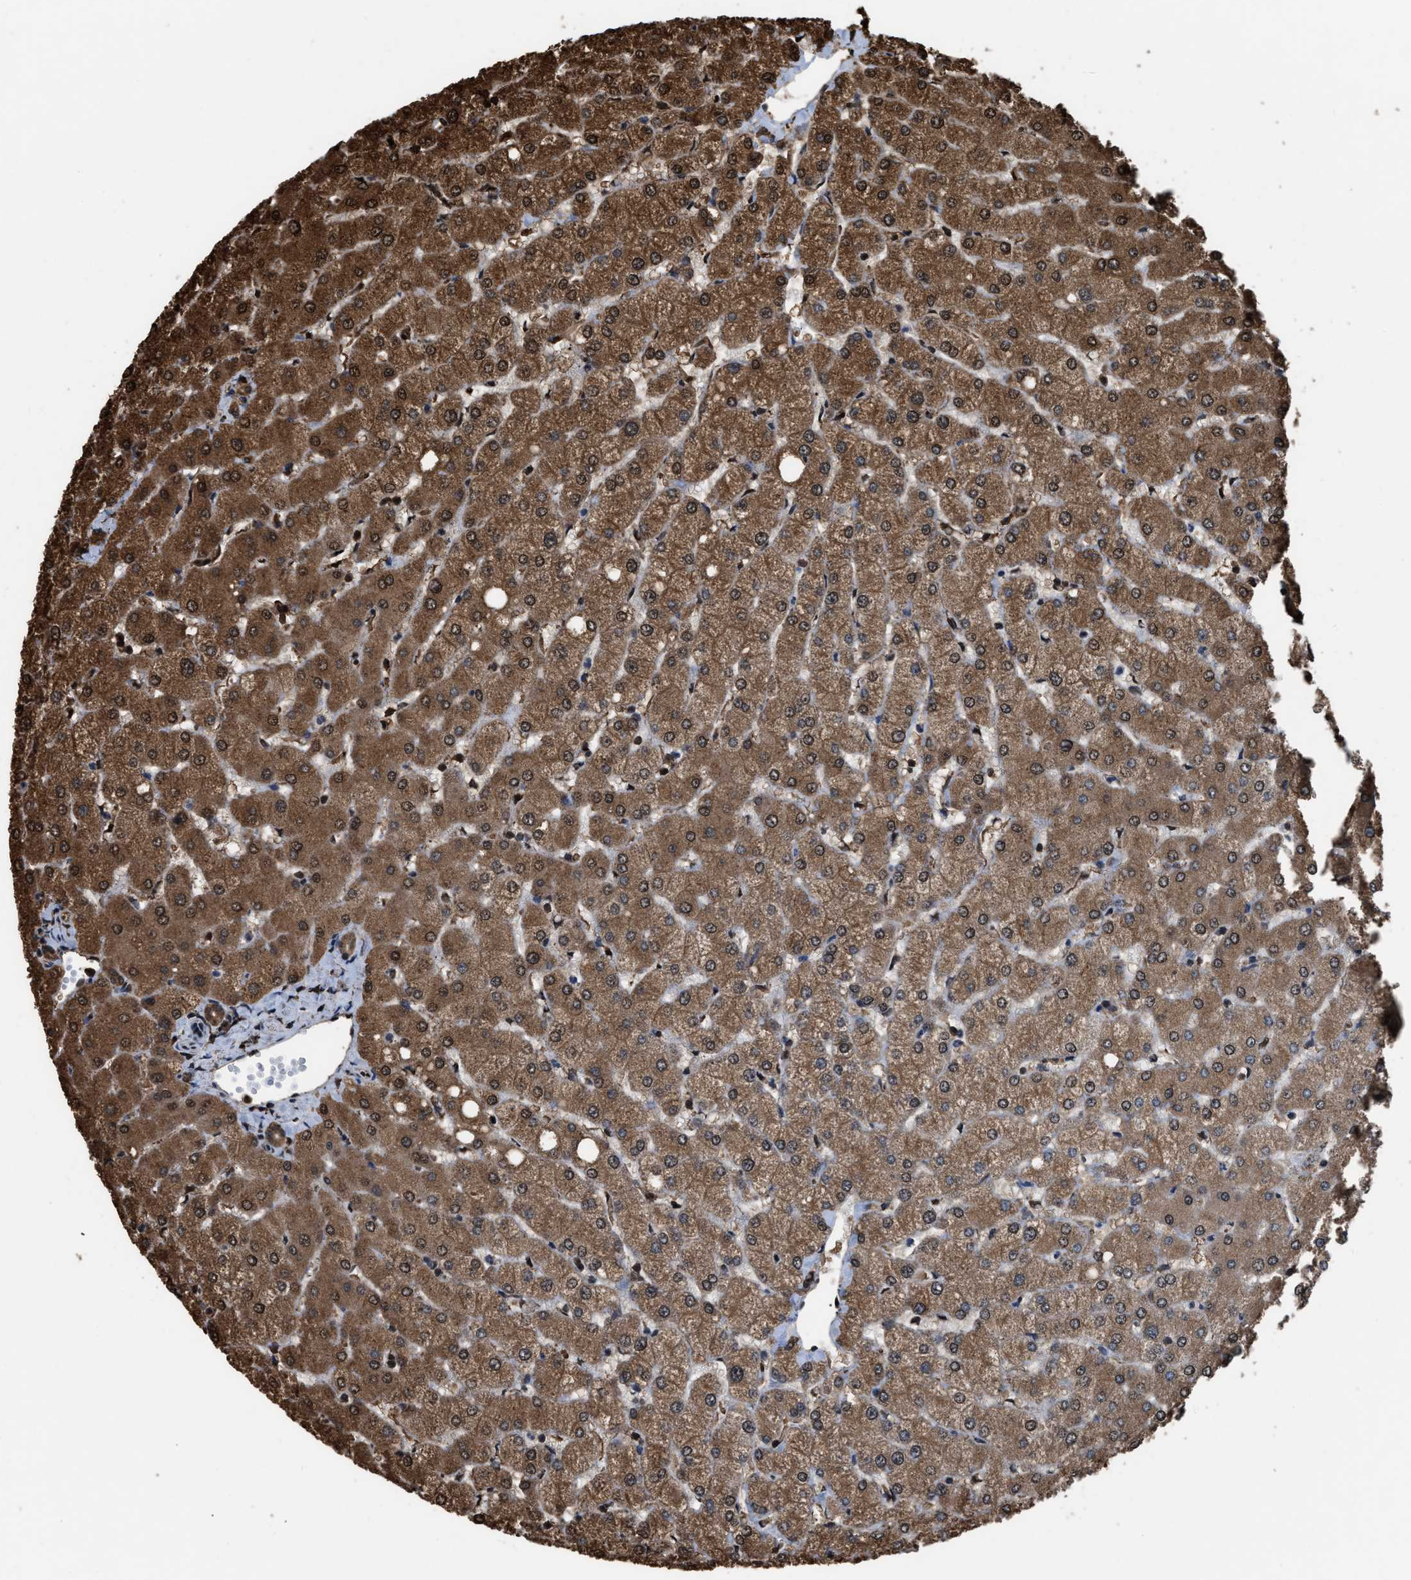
{"staining": {"intensity": "moderate", "quantity": ">75%", "location": "cytoplasmic/membranous,nuclear"}, "tissue": "liver", "cell_type": "Cholangiocytes", "image_type": "normal", "snomed": [{"axis": "morphology", "description": "Normal tissue, NOS"}, {"axis": "topography", "description": "Liver"}], "caption": "The micrograph exhibits staining of unremarkable liver, revealing moderate cytoplasmic/membranous,nuclear protein staining (brown color) within cholangiocytes. The protein is shown in brown color, while the nuclei are stained blue.", "gene": "FNTA", "patient": {"sex": "female", "age": 54}}